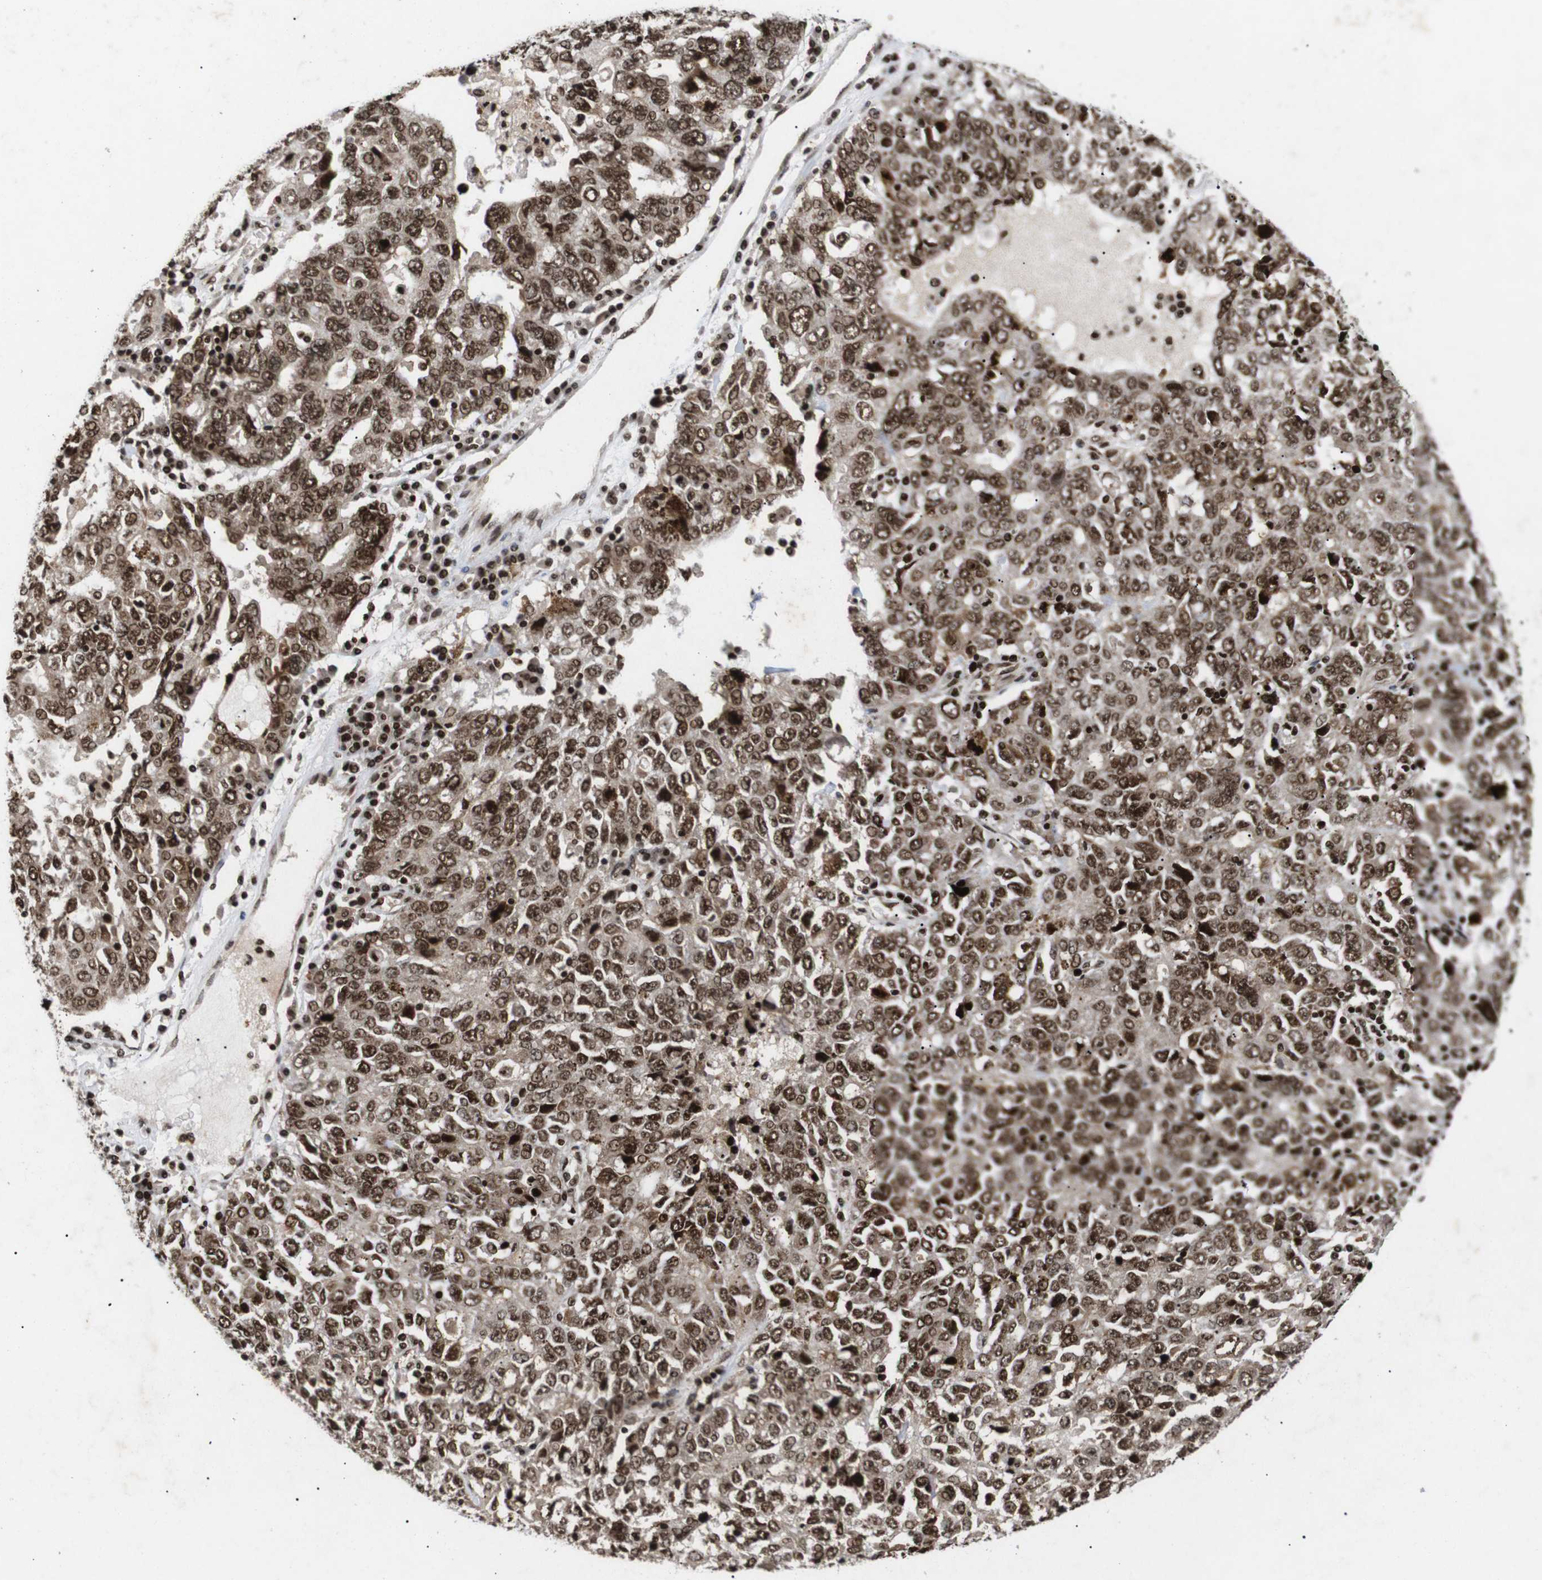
{"staining": {"intensity": "moderate", "quantity": ">75%", "location": "nuclear"}, "tissue": "ovarian cancer", "cell_type": "Tumor cells", "image_type": "cancer", "snomed": [{"axis": "morphology", "description": "Carcinoma, endometroid"}, {"axis": "topography", "description": "Ovary"}], "caption": "Brown immunohistochemical staining in human ovarian endometroid carcinoma reveals moderate nuclear positivity in about >75% of tumor cells.", "gene": "KIF23", "patient": {"sex": "female", "age": 62}}